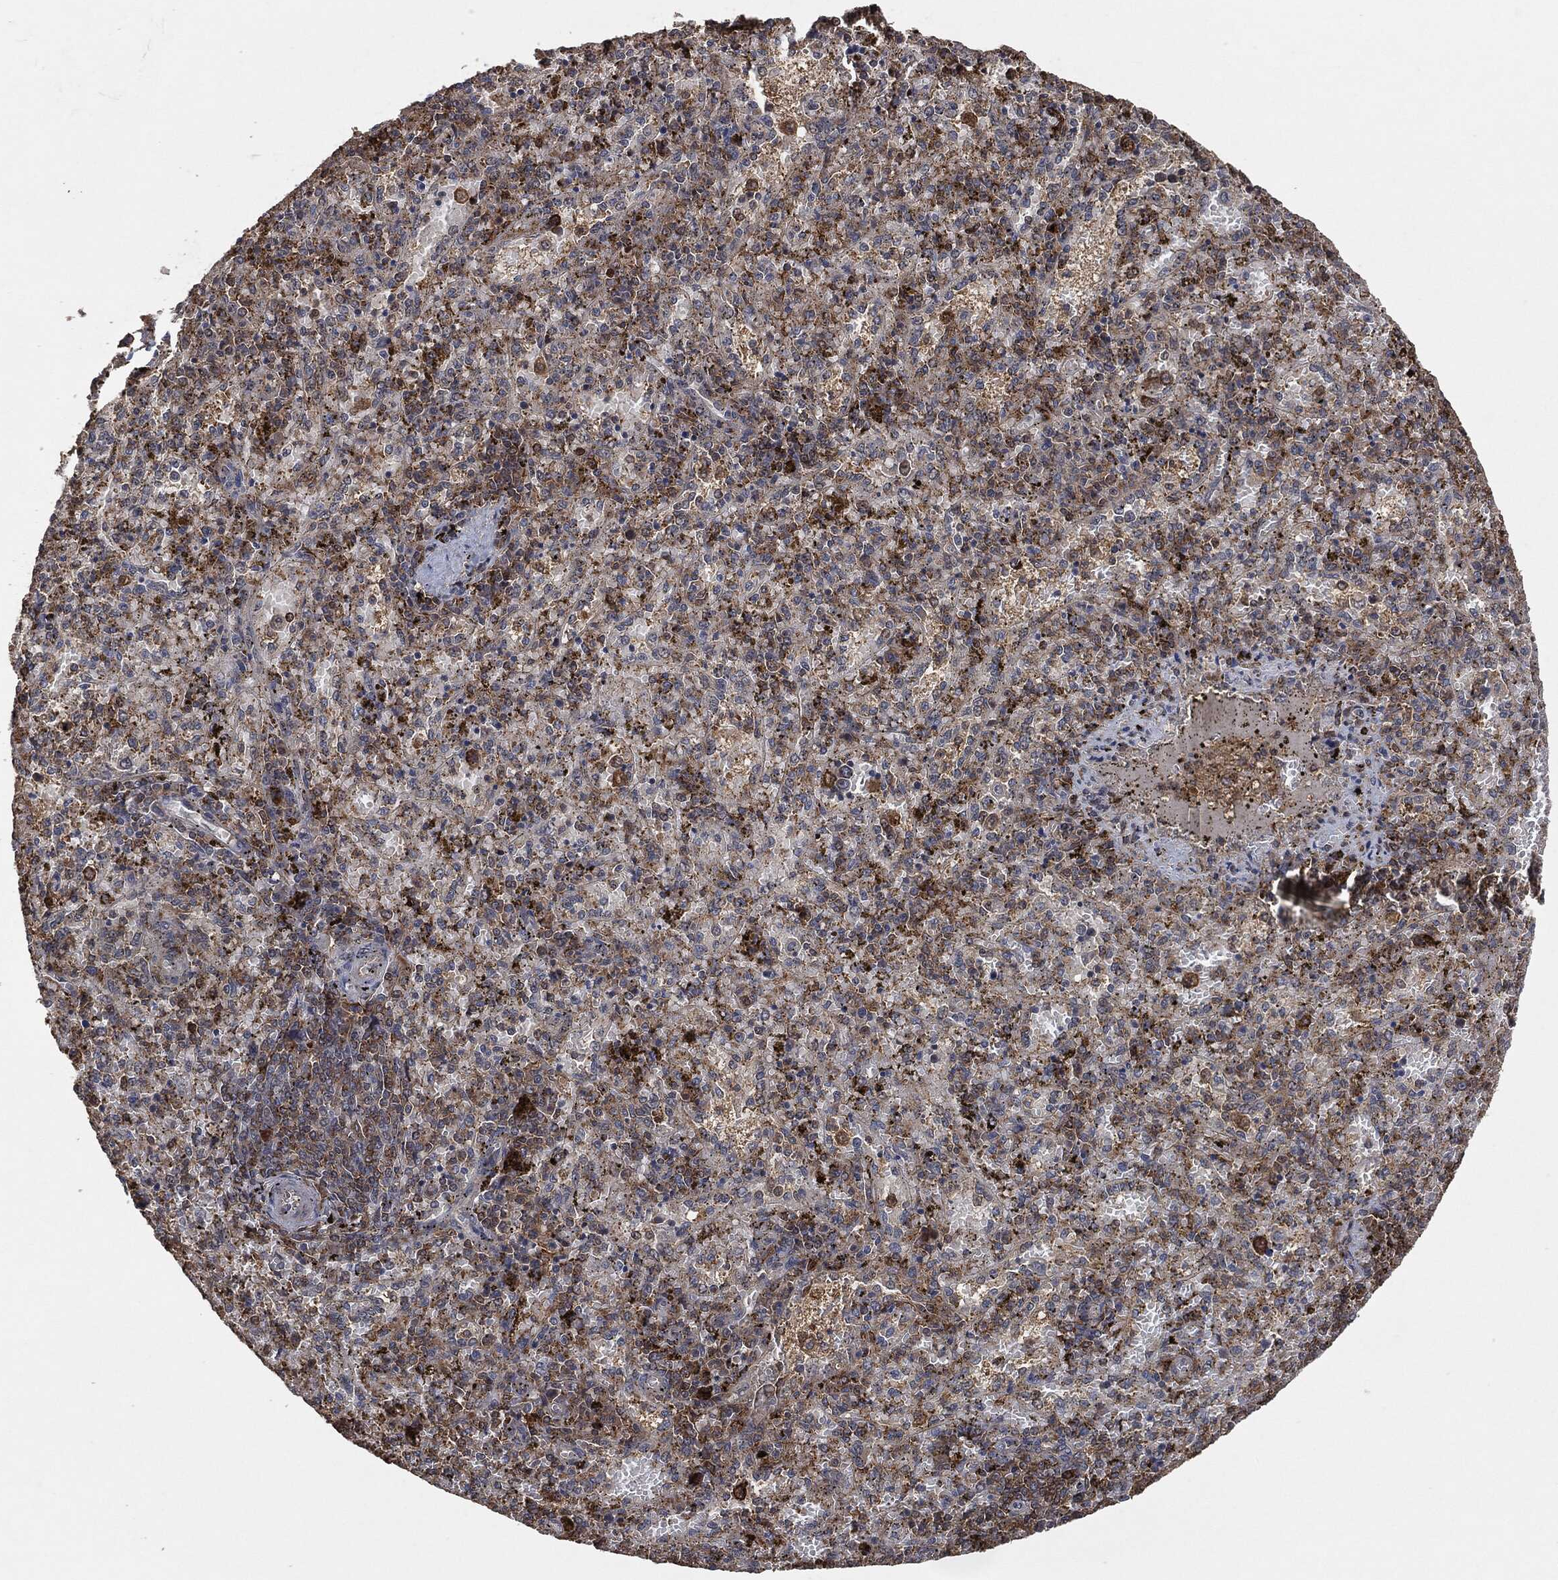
{"staining": {"intensity": "moderate", "quantity": "25%-75%", "location": "cytoplasmic/membranous"}, "tissue": "spleen", "cell_type": "Cells in red pulp", "image_type": "normal", "snomed": [{"axis": "morphology", "description": "Normal tissue, NOS"}, {"axis": "topography", "description": "Spleen"}], "caption": "Approximately 25%-75% of cells in red pulp in benign human spleen reveal moderate cytoplasmic/membranous protein staining as visualized by brown immunohistochemical staining.", "gene": "TPT1", "patient": {"sex": "female", "age": 50}}